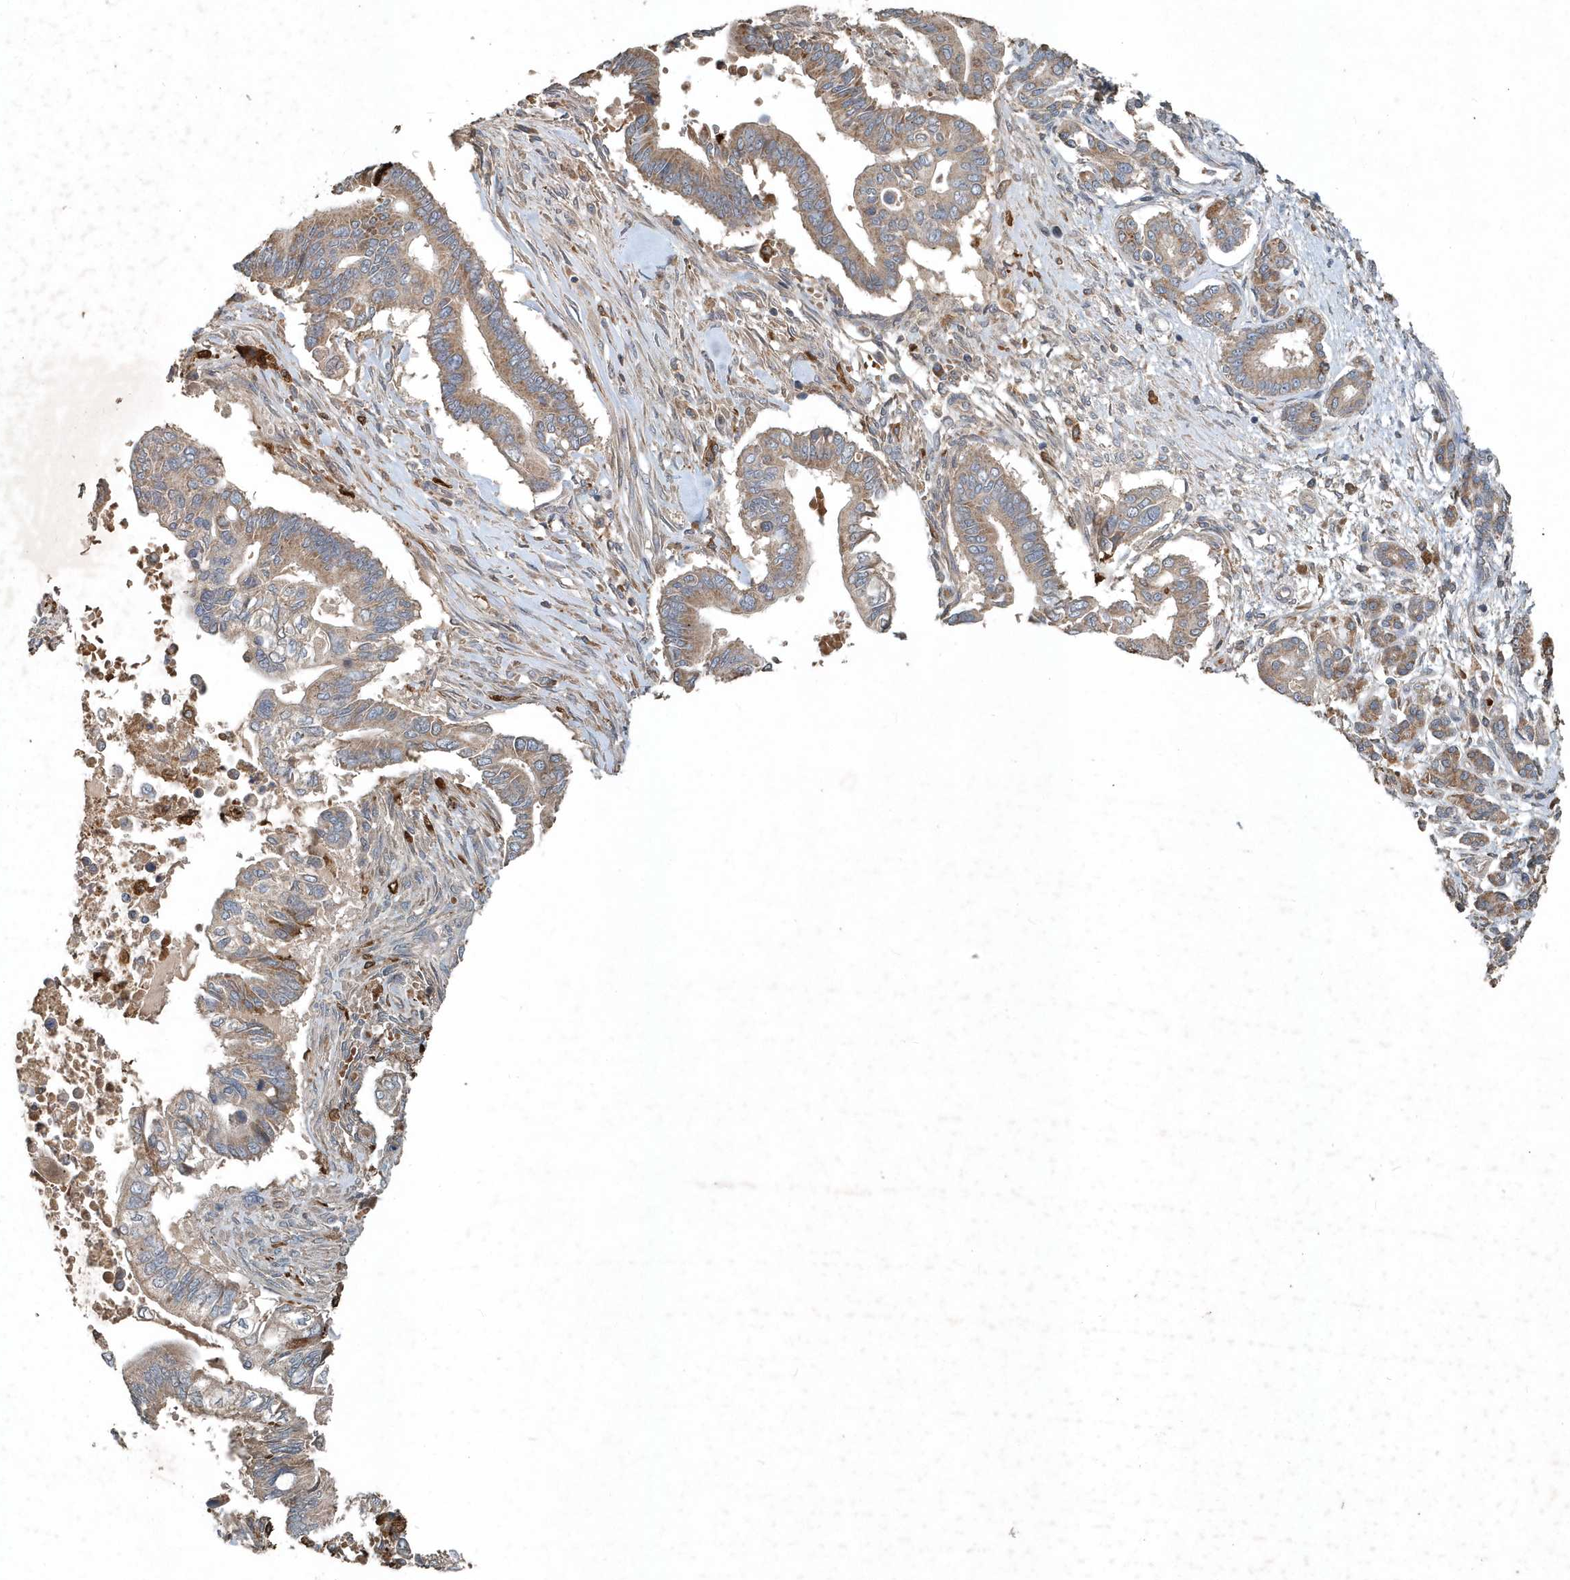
{"staining": {"intensity": "weak", "quantity": ">75%", "location": "cytoplasmic/membranous"}, "tissue": "pancreatic cancer", "cell_type": "Tumor cells", "image_type": "cancer", "snomed": [{"axis": "morphology", "description": "Adenocarcinoma, NOS"}, {"axis": "topography", "description": "Pancreas"}], "caption": "Brown immunohistochemical staining in adenocarcinoma (pancreatic) reveals weak cytoplasmic/membranous positivity in about >75% of tumor cells.", "gene": "SCFD2", "patient": {"sex": "male", "age": 68}}